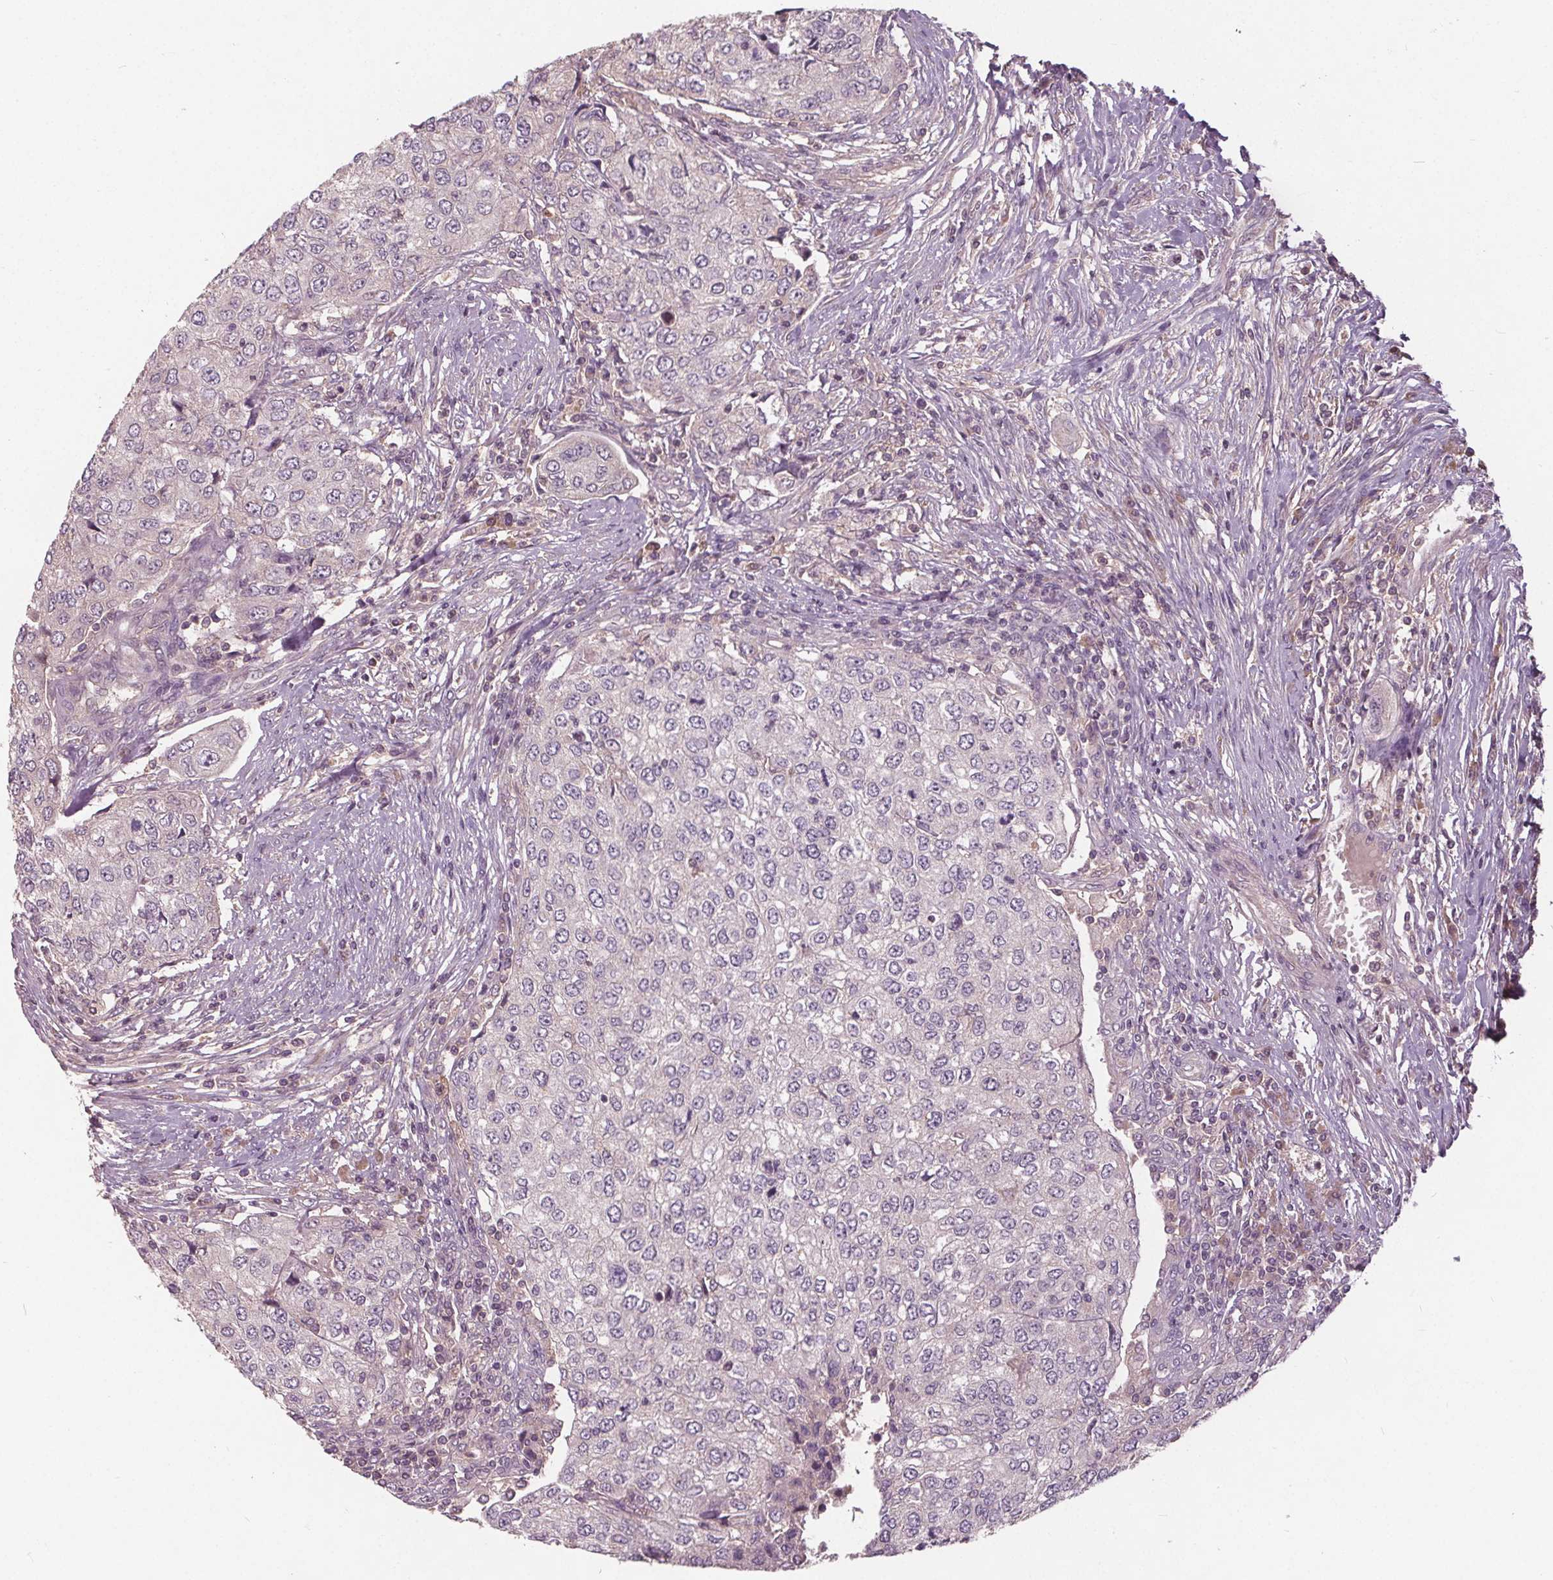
{"staining": {"intensity": "negative", "quantity": "none", "location": "none"}, "tissue": "urothelial cancer", "cell_type": "Tumor cells", "image_type": "cancer", "snomed": [{"axis": "morphology", "description": "Urothelial carcinoma, High grade"}, {"axis": "topography", "description": "Urinary bladder"}], "caption": "Urothelial cancer was stained to show a protein in brown. There is no significant expression in tumor cells. The staining is performed using DAB (3,3'-diaminobenzidine) brown chromogen with nuclei counter-stained in using hematoxylin.", "gene": "PDGFD", "patient": {"sex": "female", "age": 78}}